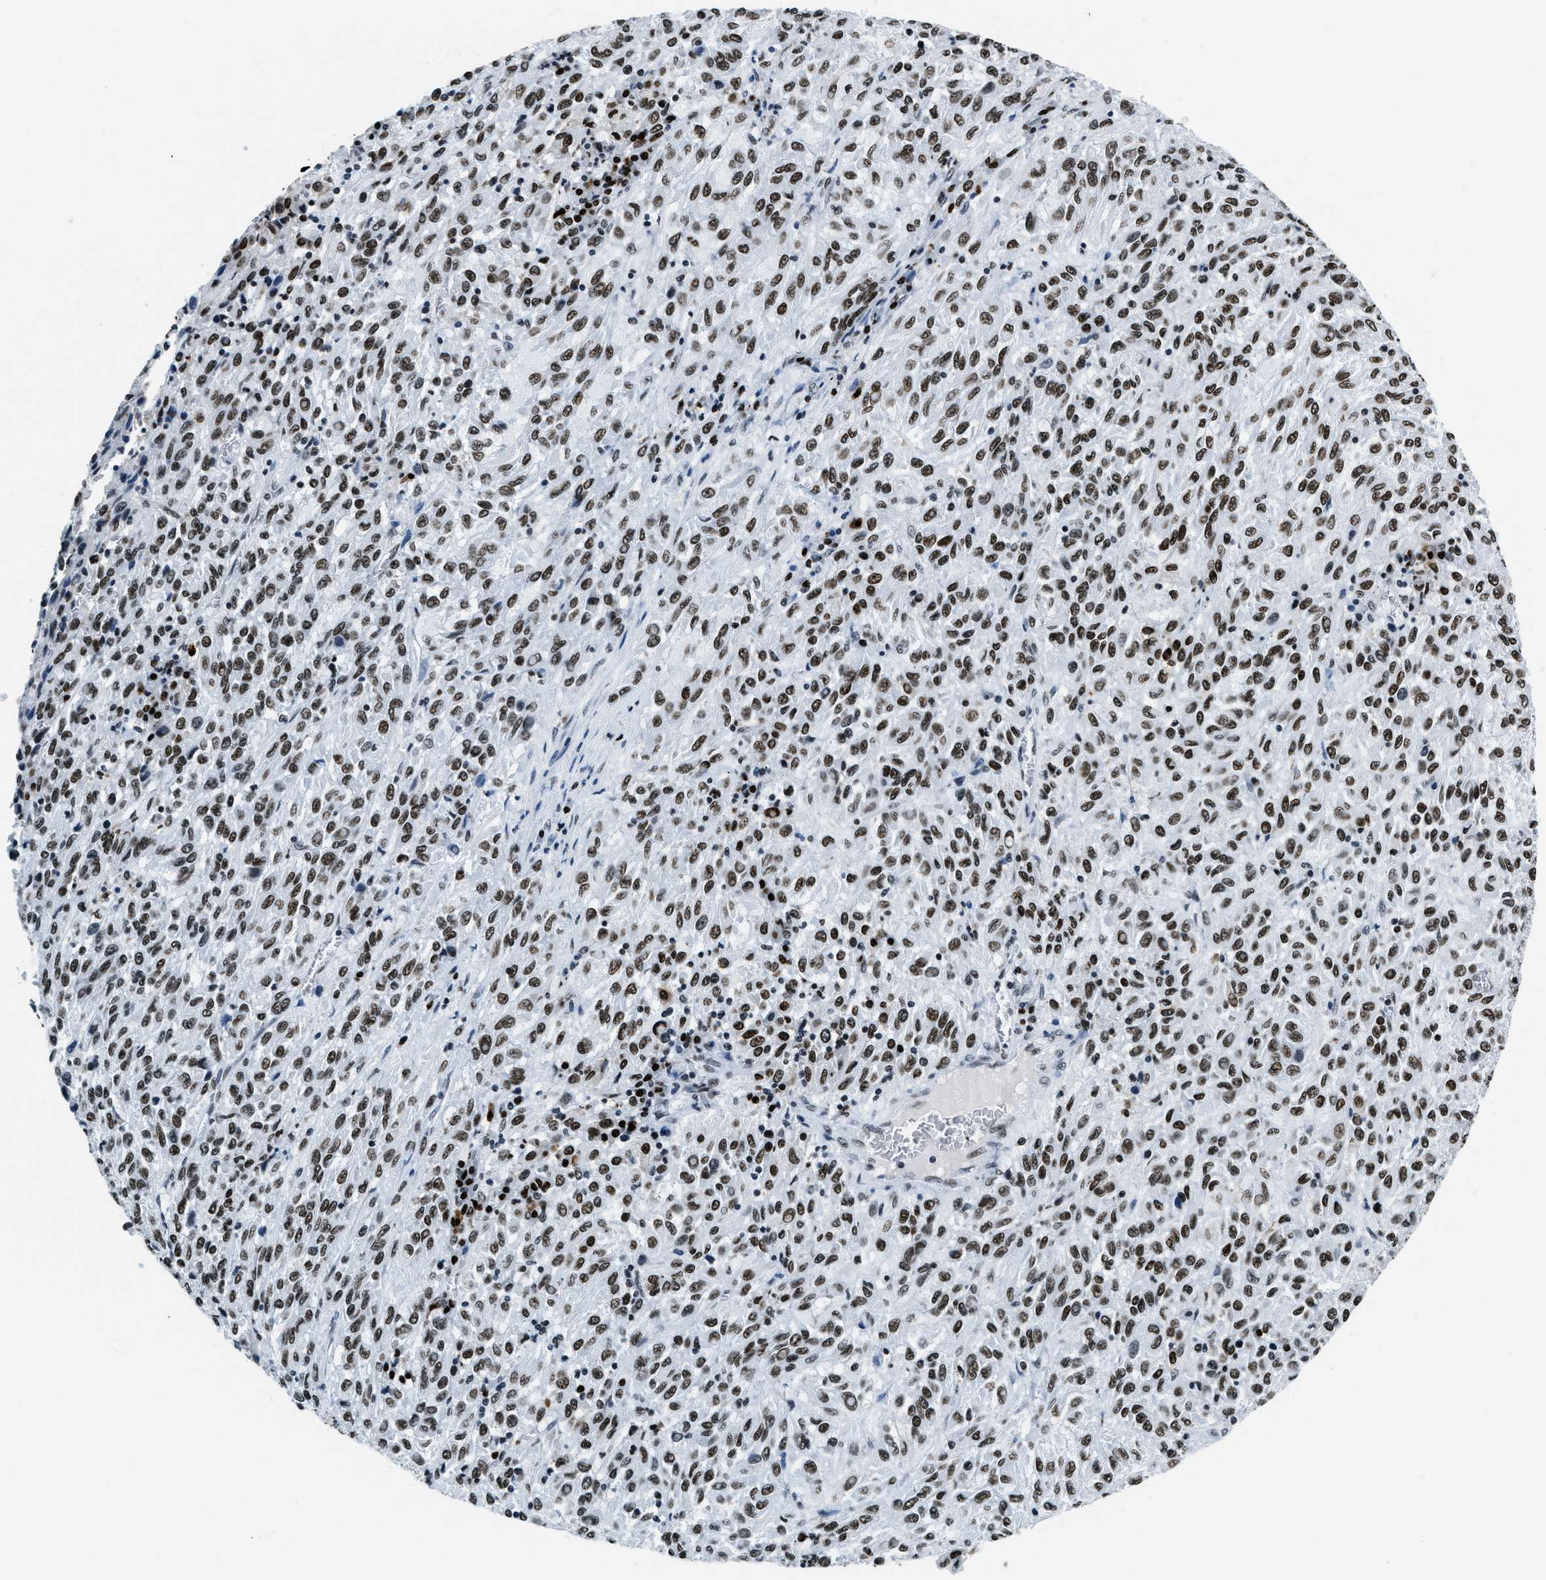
{"staining": {"intensity": "moderate", "quantity": ">75%", "location": "nuclear"}, "tissue": "melanoma", "cell_type": "Tumor cells", "image_type": "cancer", "snomed": [{"axis": "morphology", "description": "Malignant melanoma, Metastatic site"}, {"axis": "topography", "description": "Lung"}], "caption": "Protein expression analysis of human malignant melanoma (metastatic site) reveals moderate nuclear expression in approximately >75% of tumor cells.", "gene": "TOP1", "patient": {"sex": "male", "age": 64}}